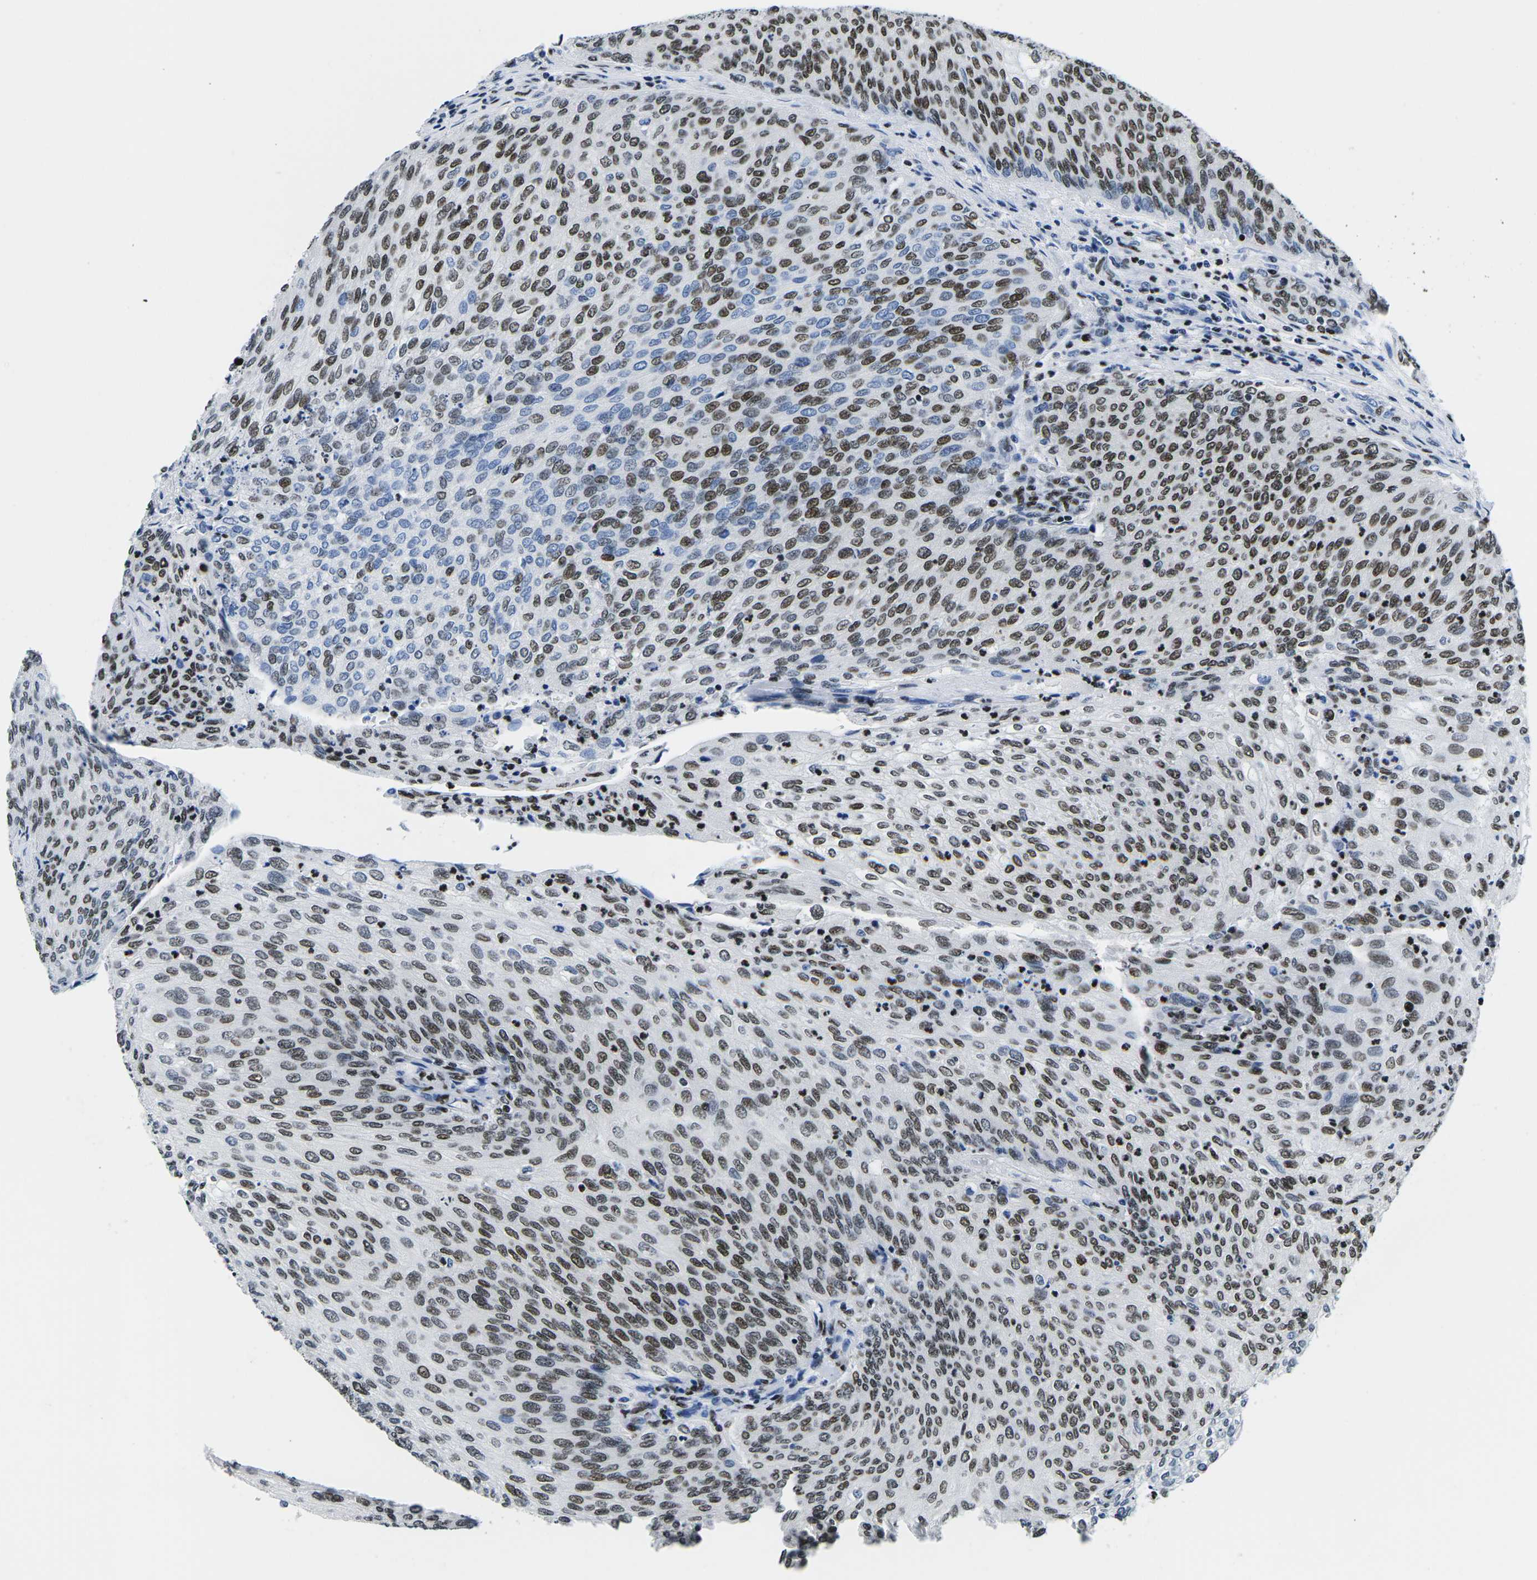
{"staining": {"intensity": "strong", "quantity": "25%-75%", "location": "nuclear"}, "tissue": "urothelial cancer", "cell_type": "Tumor cells", "image_type": "cancer", "snomed": [{"axis": "morphology", "description": "Urothelial carcinoma, Low grade"}, {"axis": "topography", "description": "Urinary bladder"}], "caption": "This is a photomicrograph of immunohistochemistry (IHC) staining of urothelial carcinoma (low-grade), which shows strong staining in the nuclear of tumor cells.", "gene": "ATF1", "patient": {"sex": "female", "age": 79}}